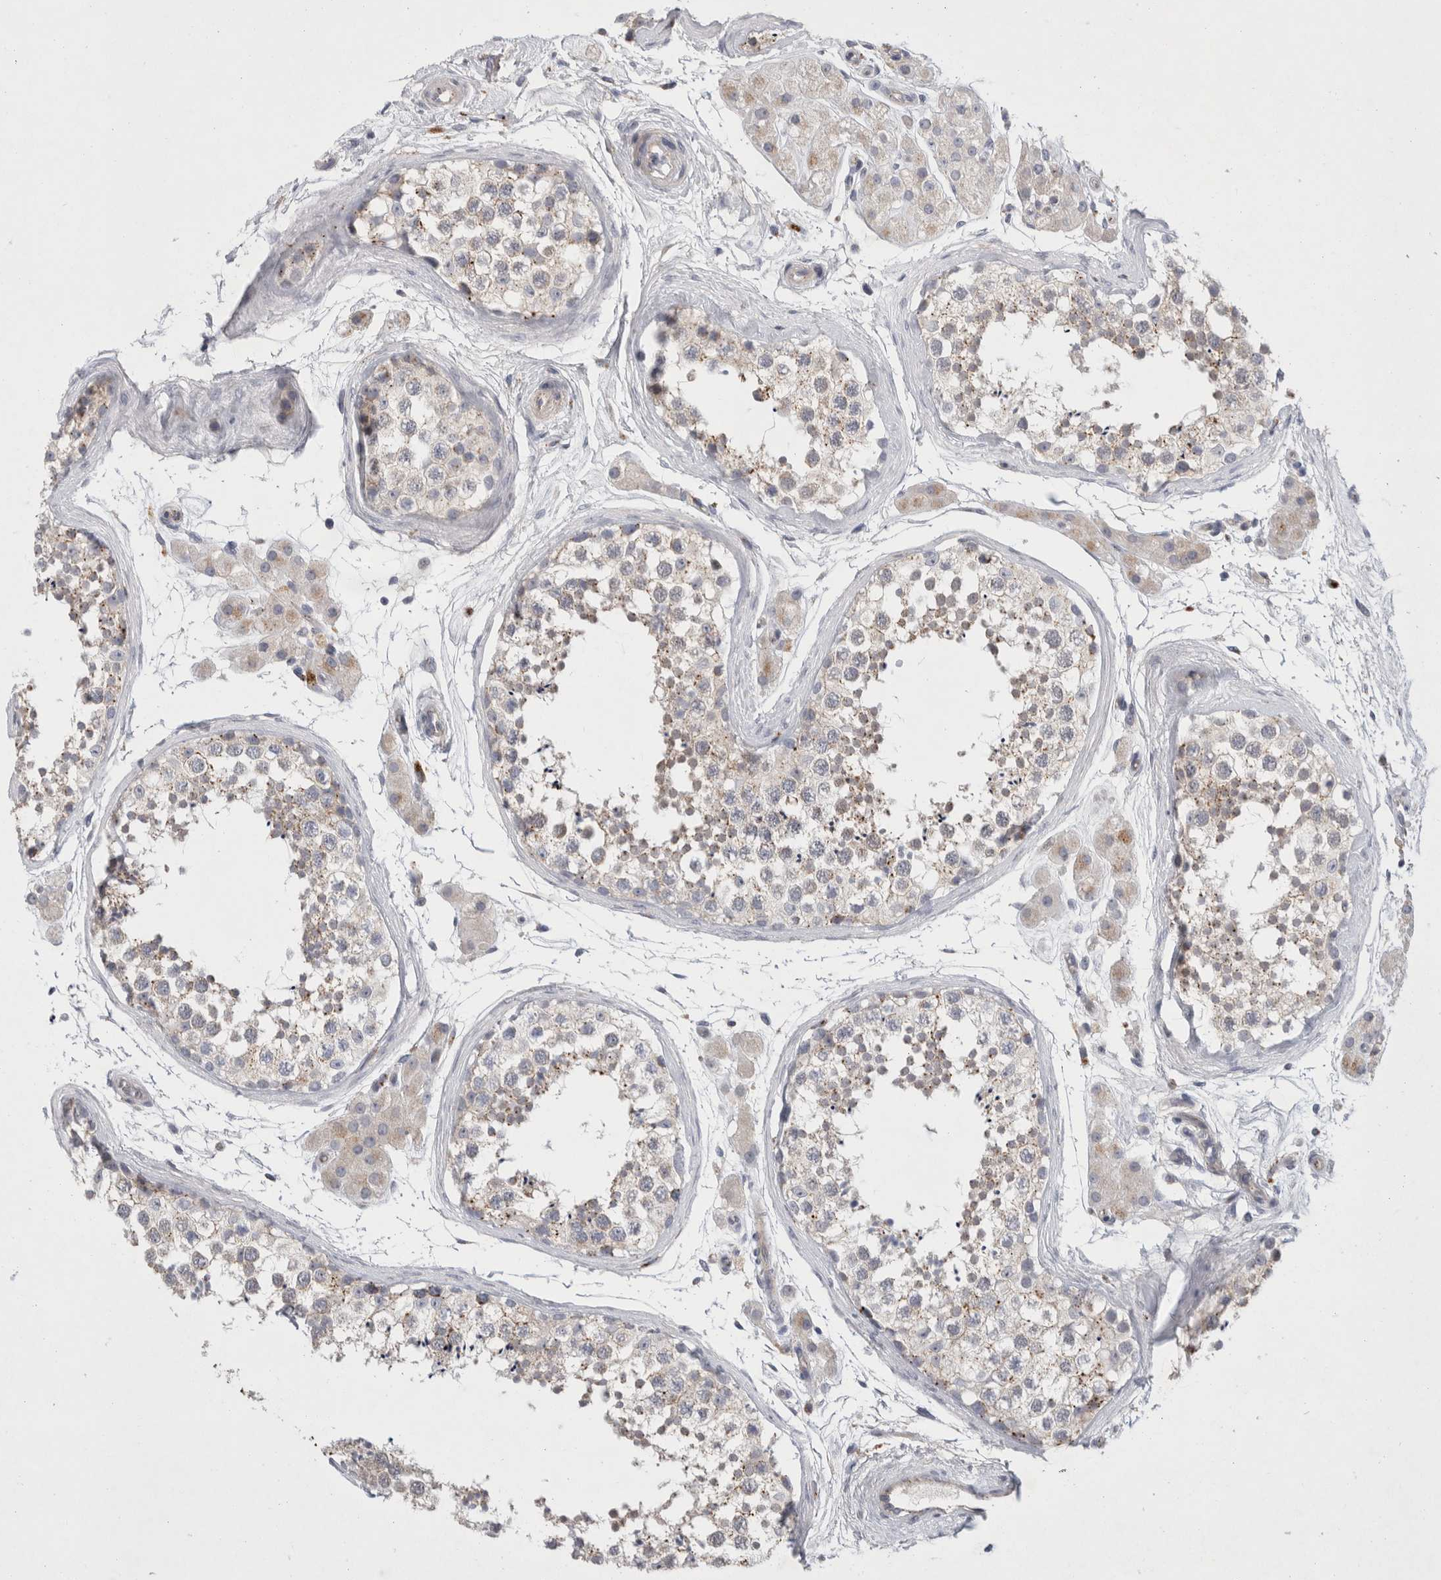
{"staining": {"intensity": "negative", "quantity": "none", "location": "none"}, "tissue": "testis", "cell_type": "Cells in seminiferous ducts", "image_type": "normal", "snomed": [{"axis": "morphology", "description": "Normal tissue, NOS"}, {"axis": "topography", "description": "Testis"}], "caption": "A histopathology image of testis stained for a protein demonstrates no brown staining in cells in seminiferous ducts. (DAB (3,3'-diaminobenzidine) immunohistochemistry visualized using brightfield microscopy, high magnification).", "gene": "GAA", "patient": {"sex": "male", "age": 56}}